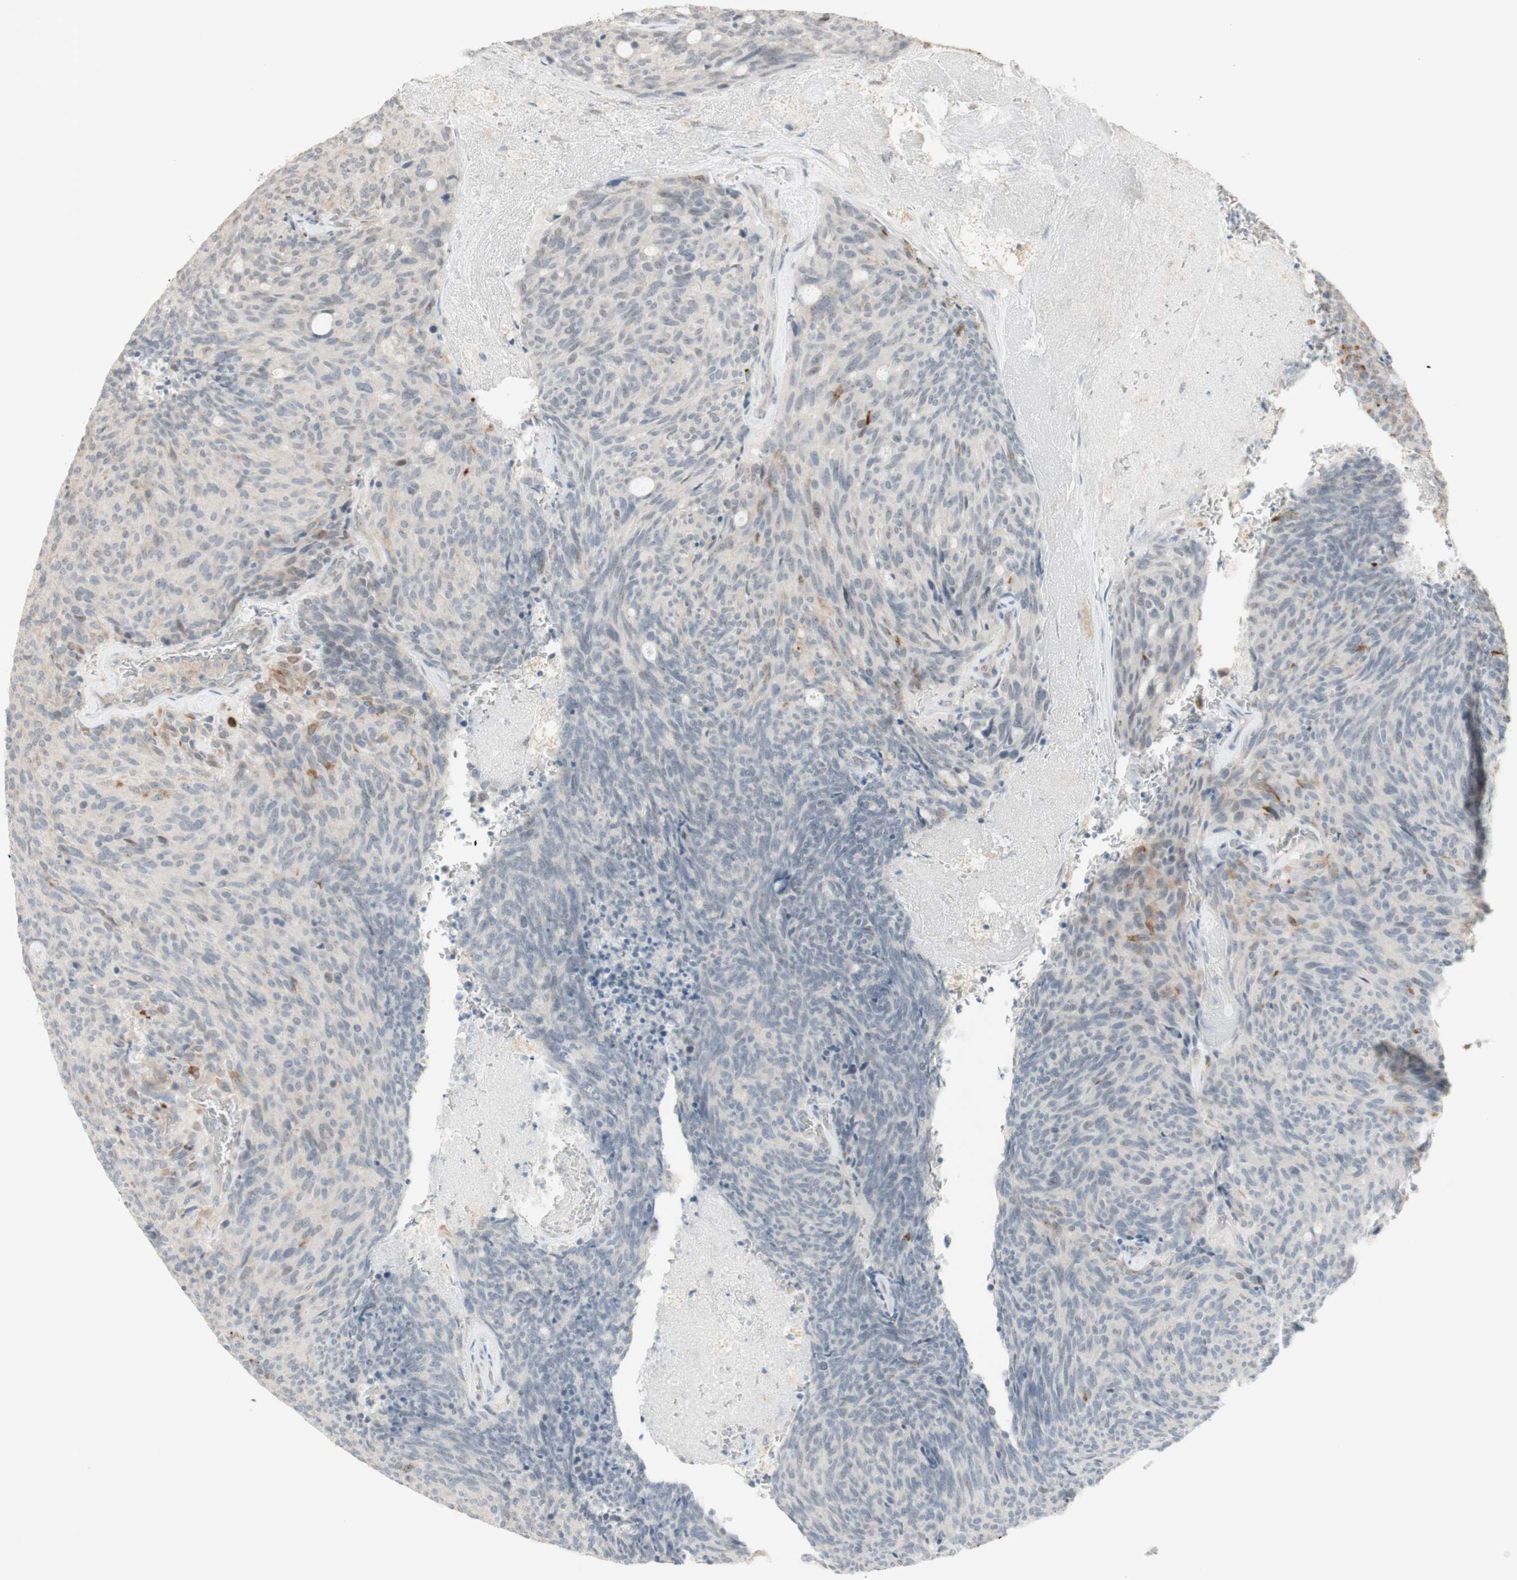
{"staining": {"intensity": "negative", "quantity": "none", "location": "none"}, "tissue": "carcinoid", "cell_type": "Tumor cells", "image_type": "cancer", "snomed": [{"axis": "morphology", "description": "Carcinoid, malignant, NOS"}, {"axis": "topography", "description": "Pancreas"}], "caption": "Immunohistochemistry of carcinoid displays no staining in tumor cells. (DAB immunohistochemistry visualized using brightfield microscopy, high magnification).", "gene": "PLCD4", "patient": {"sex": "female", "age": 54}}